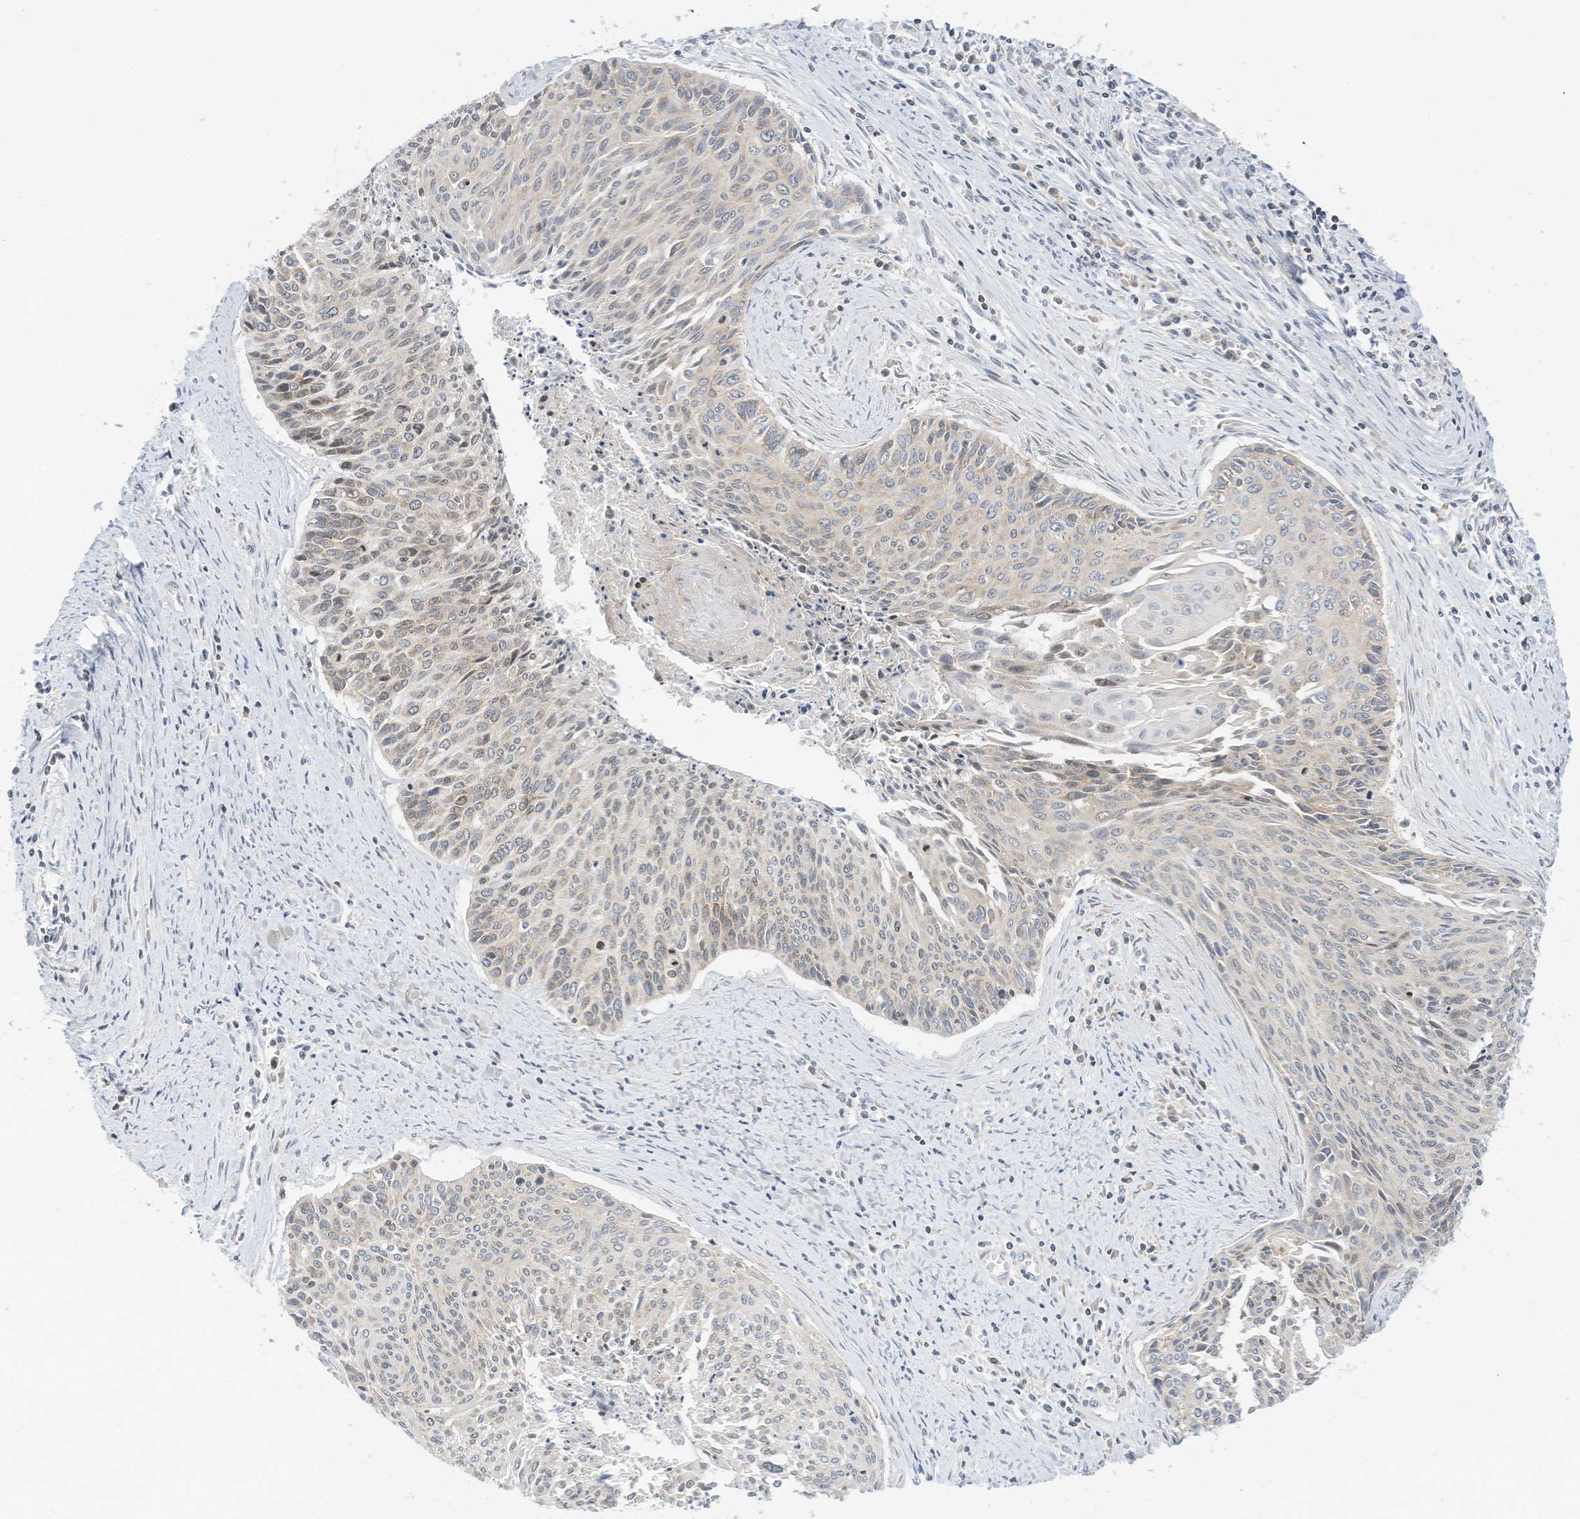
{"staining": {"intensity": "negative", "quantity": "none", "location": "none"}, "tissue": "cervical cancer", "cell_type": "Tumor cells", "image_type": "cancer", "snomed": [{"axis": "morphology", "description": "Squamous cell carcinoma, NOS"}, {"axis": "topography", "description": "Cervix"}], "caption": "This is an immunohistochemistry (IHC) histopathology image of cervical squamous cell carcinoma. There is no staining in tumor cells.", "gene": "EDF1", "patient": {"sex": "female", "age": 55}}